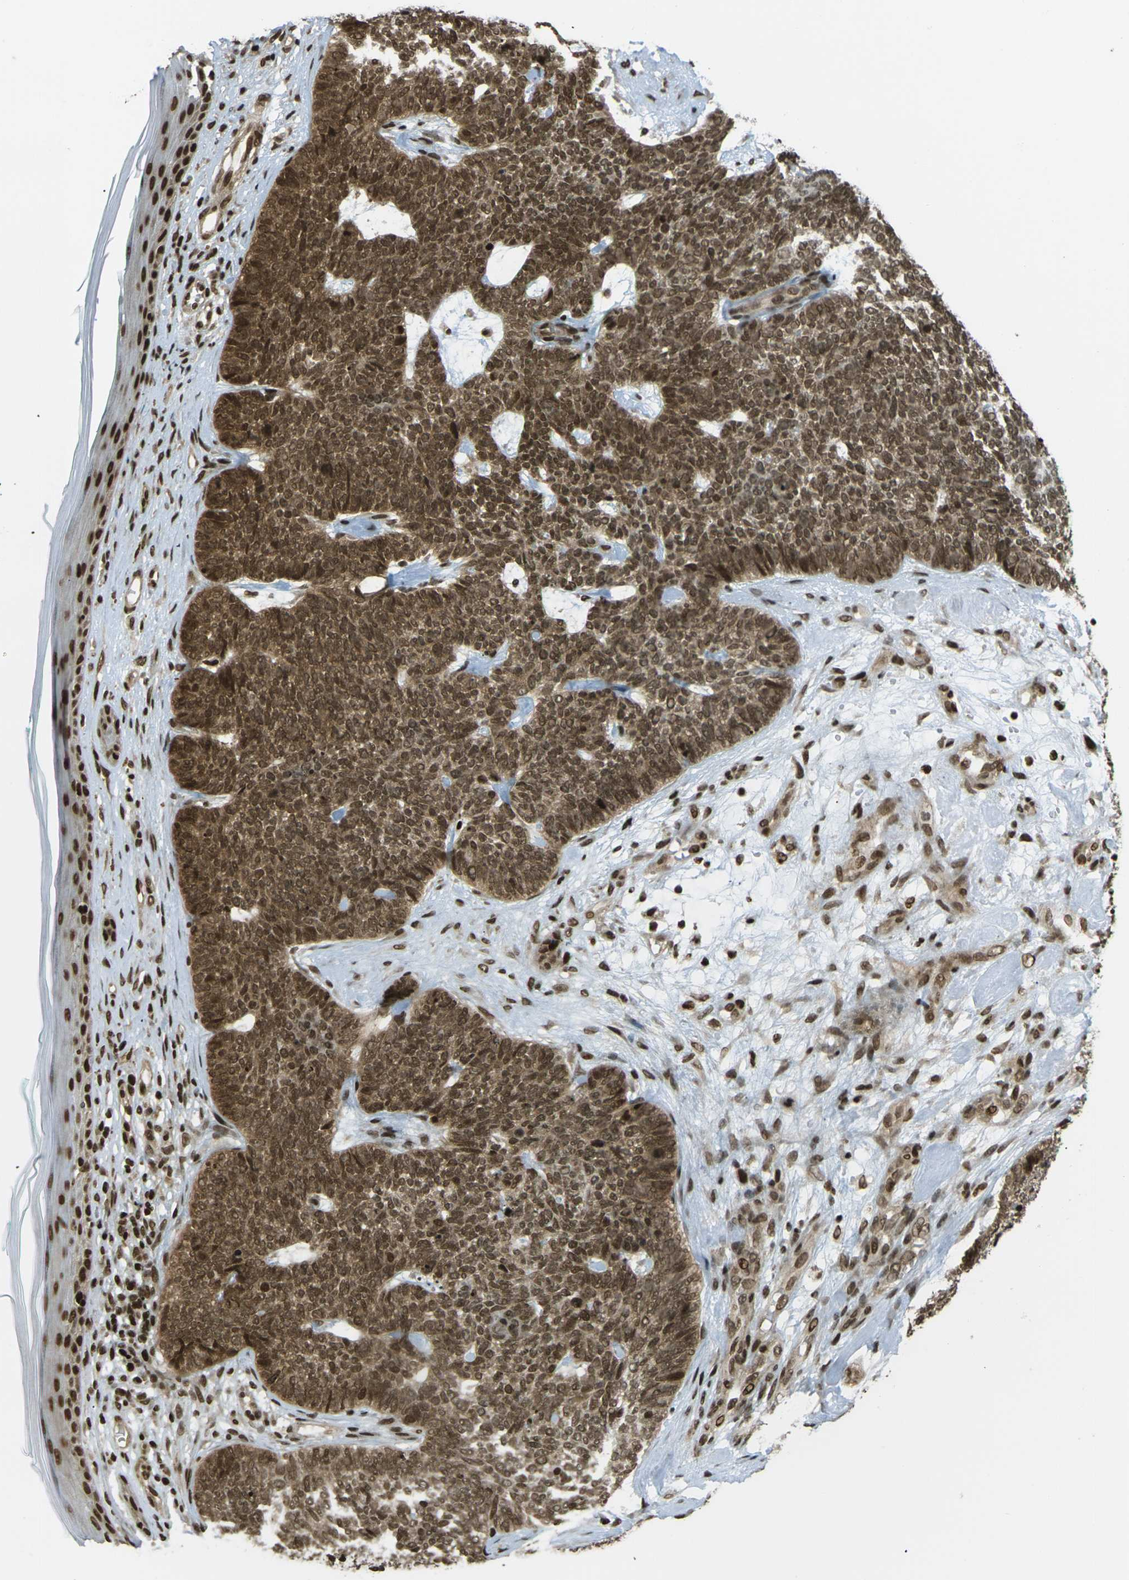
{"staining": {"intensity": "strong", "quantity": ">75%", "location": "cytoplasmic/membranous,nuclear"}, "tissue": "skin cancer", "cell_type": "Tumor cells", "image_type": "cancer", "snomed": [{"axis": "morphology", "description": "Basal cell carcinoma"}, {"axis": "topography", "description": "Skin"}], "caption": "This image demonstrates immunohistochemistry (IHC) staining of basal cell carcinoma (skin), with high strong cytoplasmic/membranous and nuclear positivity in about >75% of tumor cells.", "gene": "RUVBL2", "patient": {"sex": "female", "age": 84}}